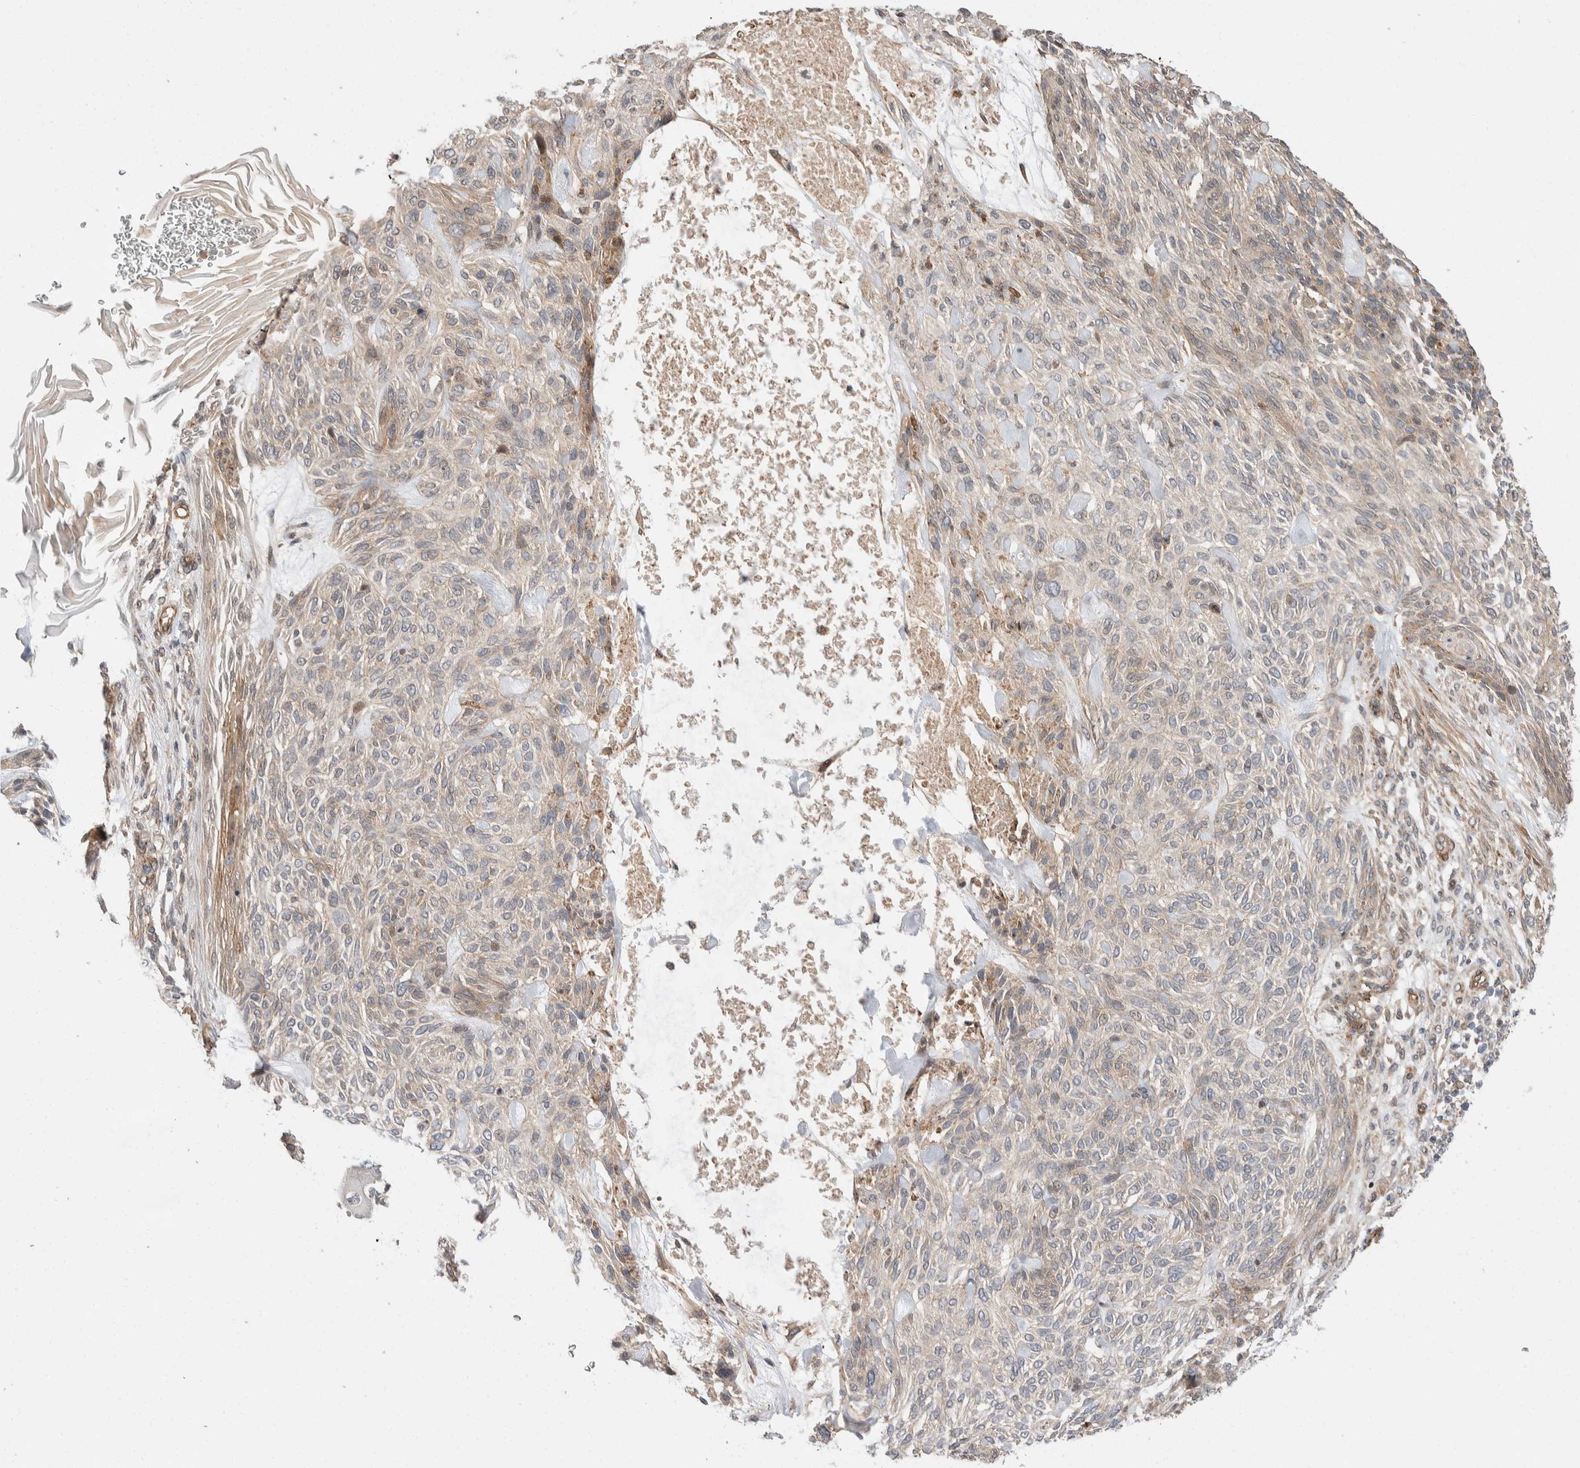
{"staining": {"intensity": "moderate", "quantity": "<25%", "location": "cytoplasmic/membranous"}, "tissue": "skin cancer", "cell_type": "Tumor cells", "image_type": "cancer", "snomed": [{"axis": "morphology", "description": "Basal cell carcinoma"}, {"axis": "topography", "description": "Skin"}], "caption": "Skin cancer stained with IHC reveals moderate cytoplasmic/membranous staining in about <25% of tumor cells.", "gene": "ERC1", "patient": {"sex": "male", "age": 55}}